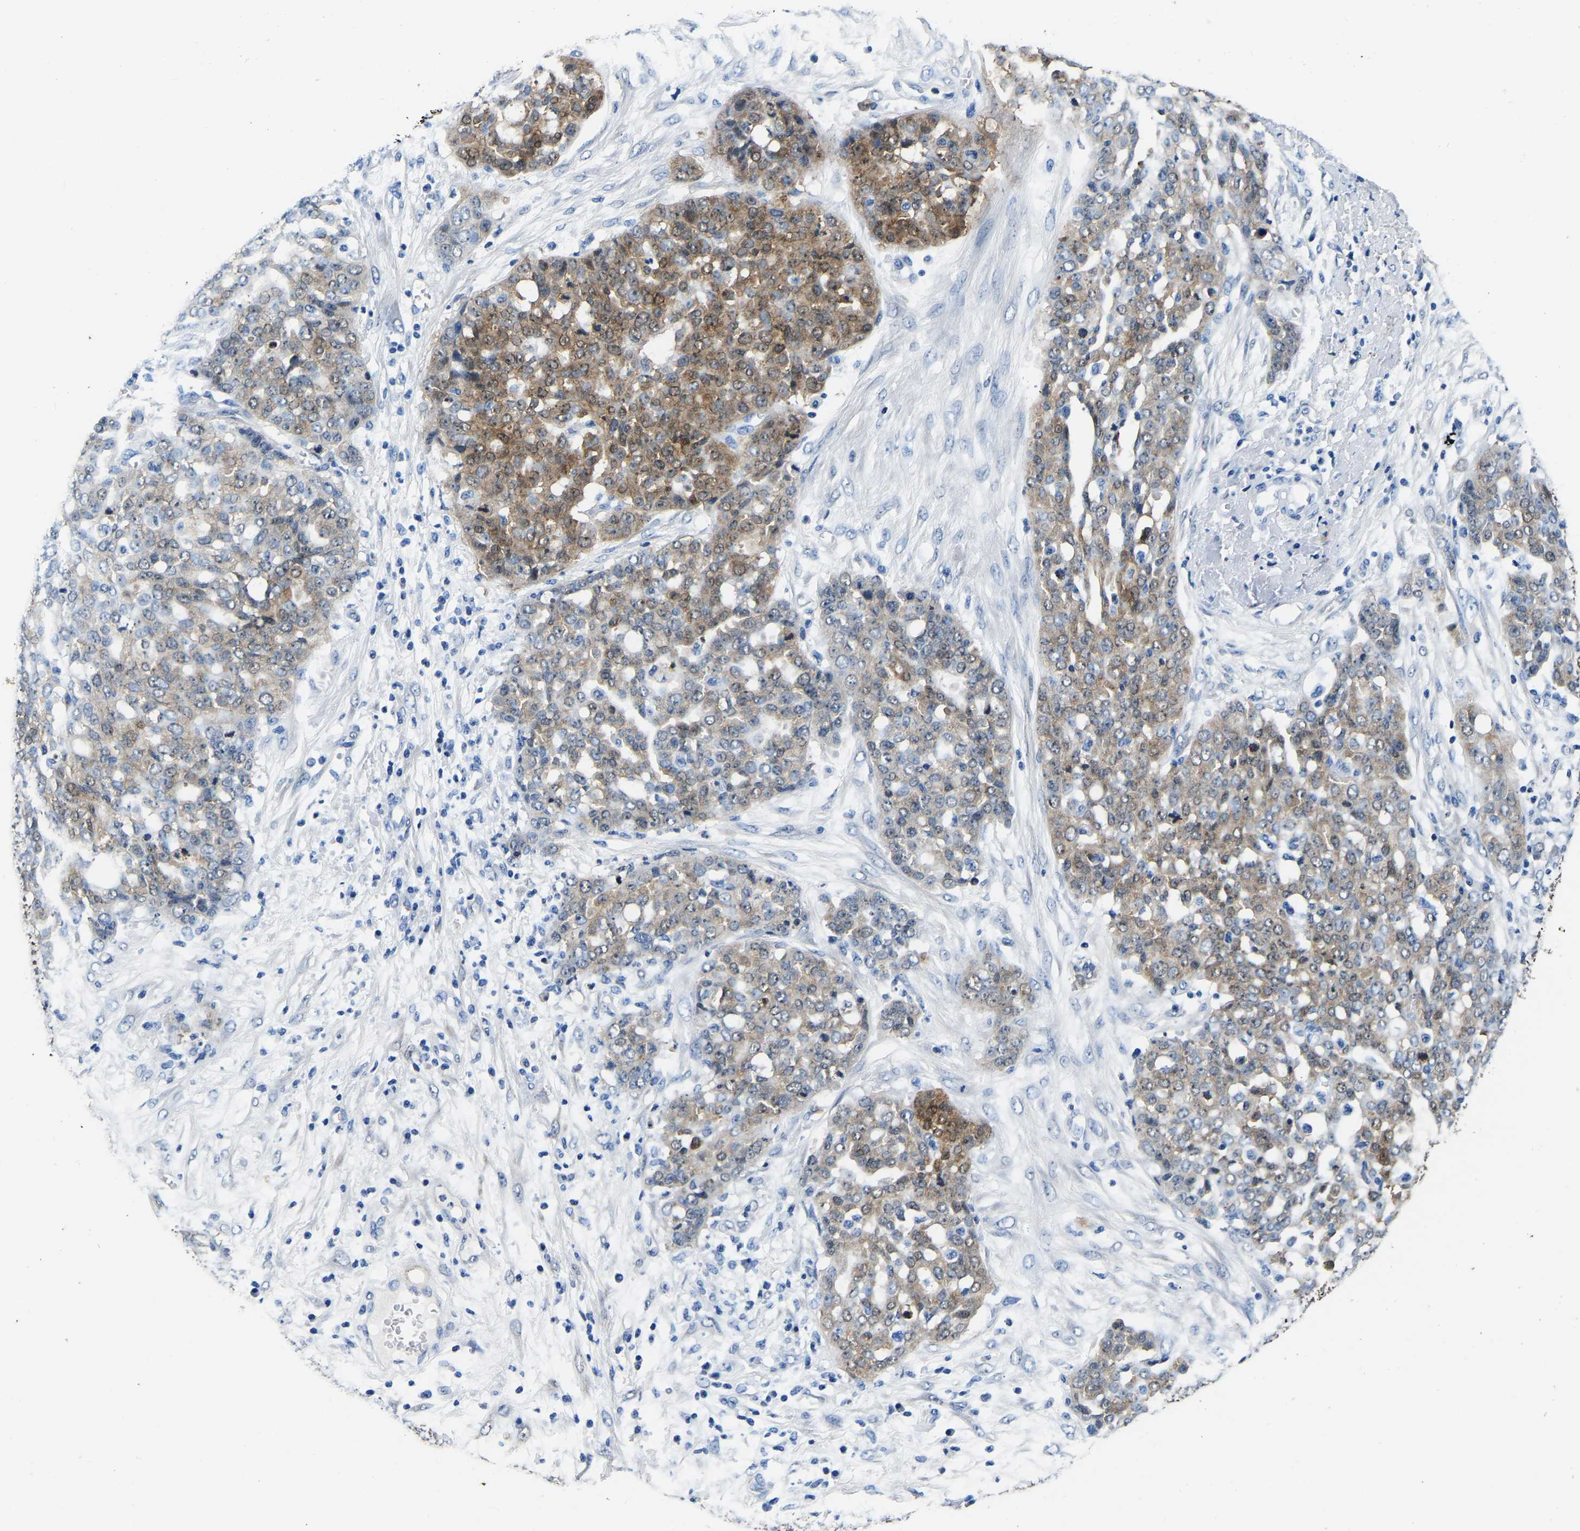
{"staining": {"intensity": "moderate", "quantity": "25%-75%", "location": "cytoplasmic/membranous"}, "tissue": "ovarian cancer", "cell_type": "Tumor cells", "image_type": "cancer", "snomed": [{"axis": "morphology", "description": "Cystadenocarcinoma, serous, NOS"}, {"axis": "topography", "description": "Soft tissue"}, {"axis": "topography", "description": "Ovary"}], "caption": "A micrograph of human ovarian serous cystadenocarcinoma stained for a protein displays moderate cytoplasmic/membranous brown staining in tumor cells. (DAB (3,3'-diaminobenzidine) = brown stain, brightfield microscopy at high magnification).", "gene": "S100A13", "patient": {"sex": "female", "age": 57}}